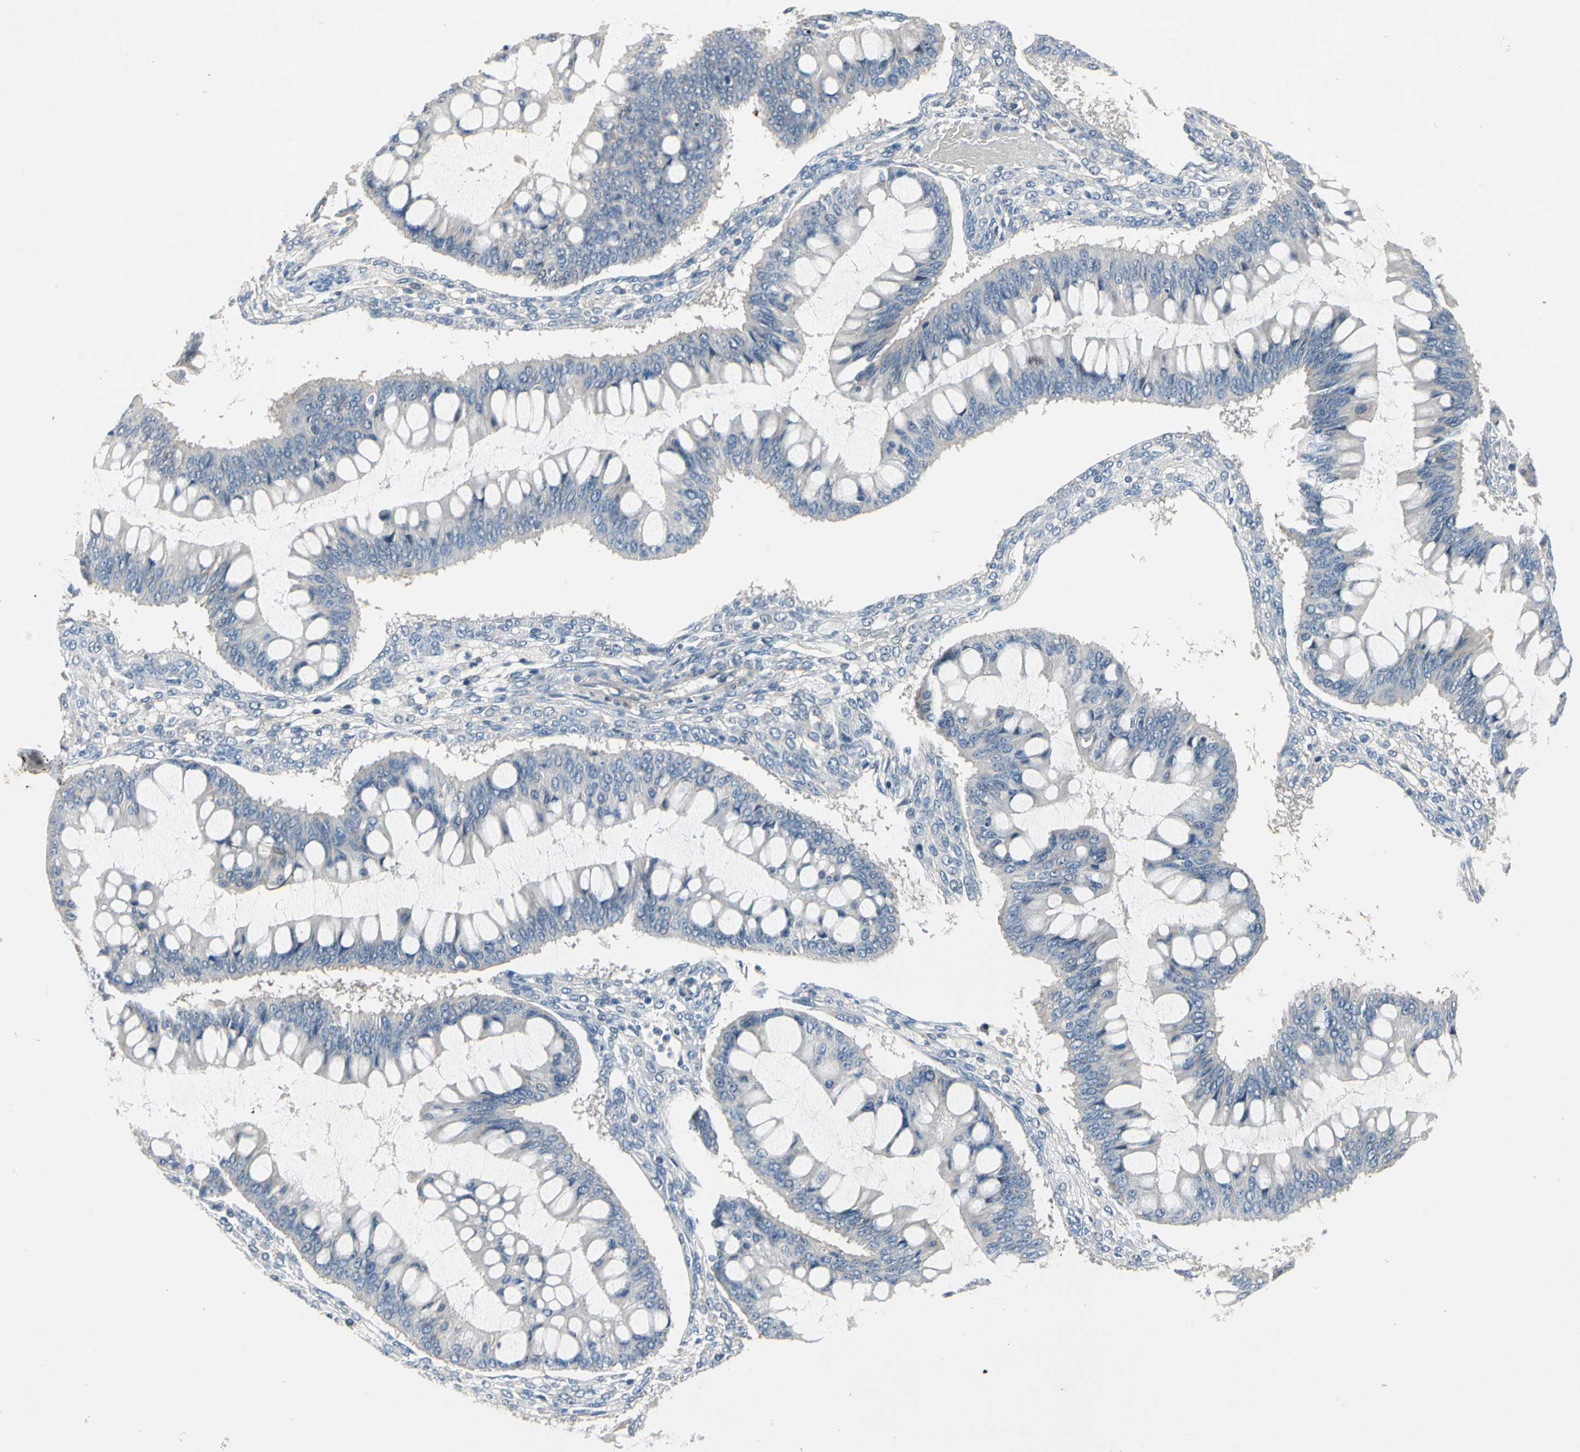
{"staining": {"intensity": "negative", "quantity": "none", "location": "none"}, "tissue": "ovarian cancer", "cell_type": "Tumor cells", "image_type": "cancer", "snomed": [{"axis": "morphology", "description": "Cystadenocarcinoma, mucinous, NOS"}, {"axis": "topography", "description": "Ovary"}], "caption": "Ovarian cancer was stained to show a protein in brown. There is no significant staining in tumor cells.", "gene": "GAS6", "patient": {"sex": "female", "age": 73}}